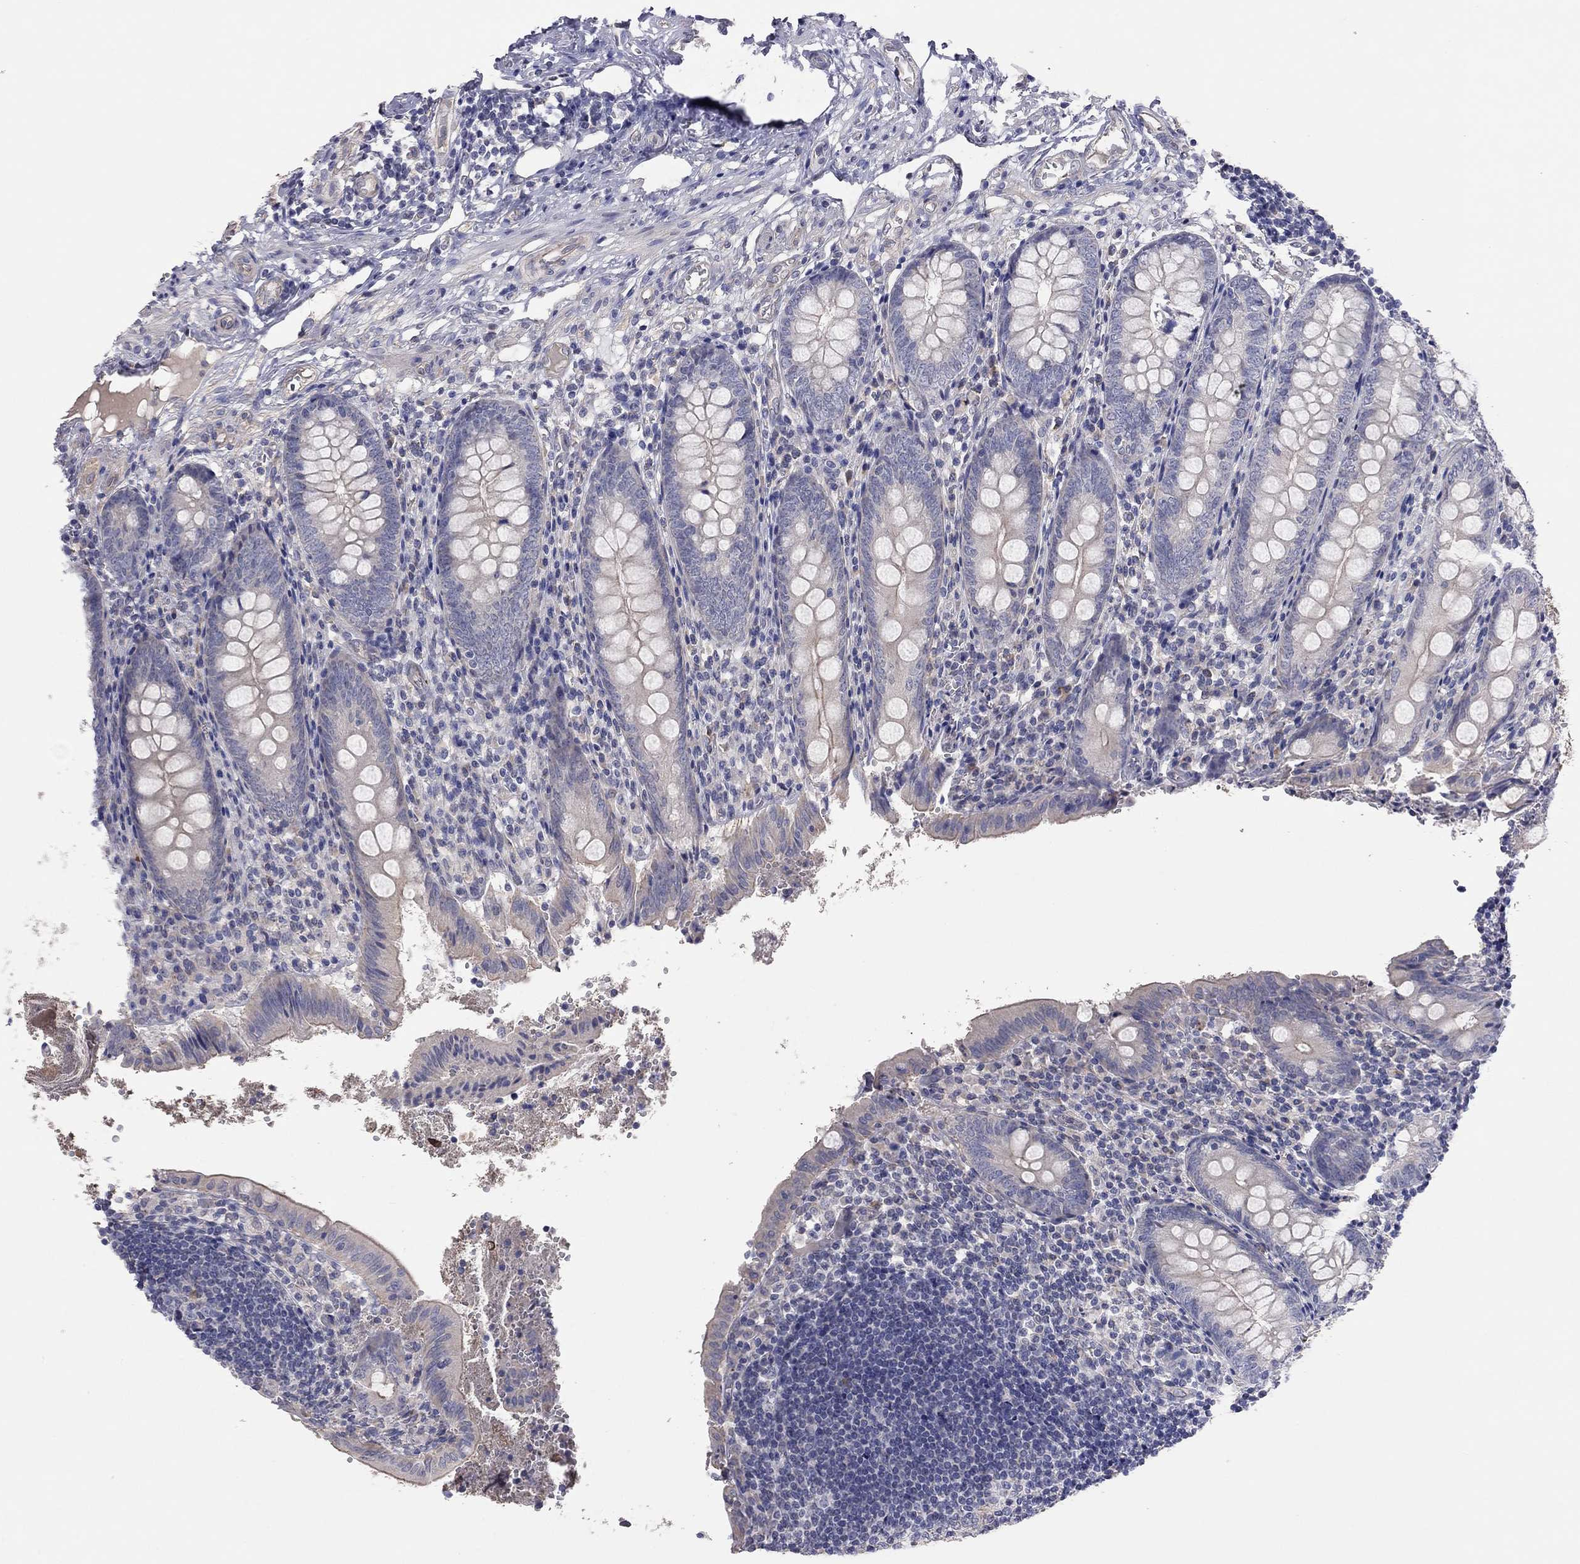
{"staining": {"intensity": "negative", "quantity": "none", "location": "none"}, "tissue": "appendix", "cell_type": "Glandular cells", "image_type": "normal", "snomed": [{"axis": "morphology", "description": "Normal tissue, NOS"}, {"axis": "topography", "description": "Appendix"}], "caption": "DAB immunohistochemical staining of benign appendix exhibits no significant expression in glandular cells.", "gene": "KCNB1", "patient": {"sex": "female", "age": 23}}